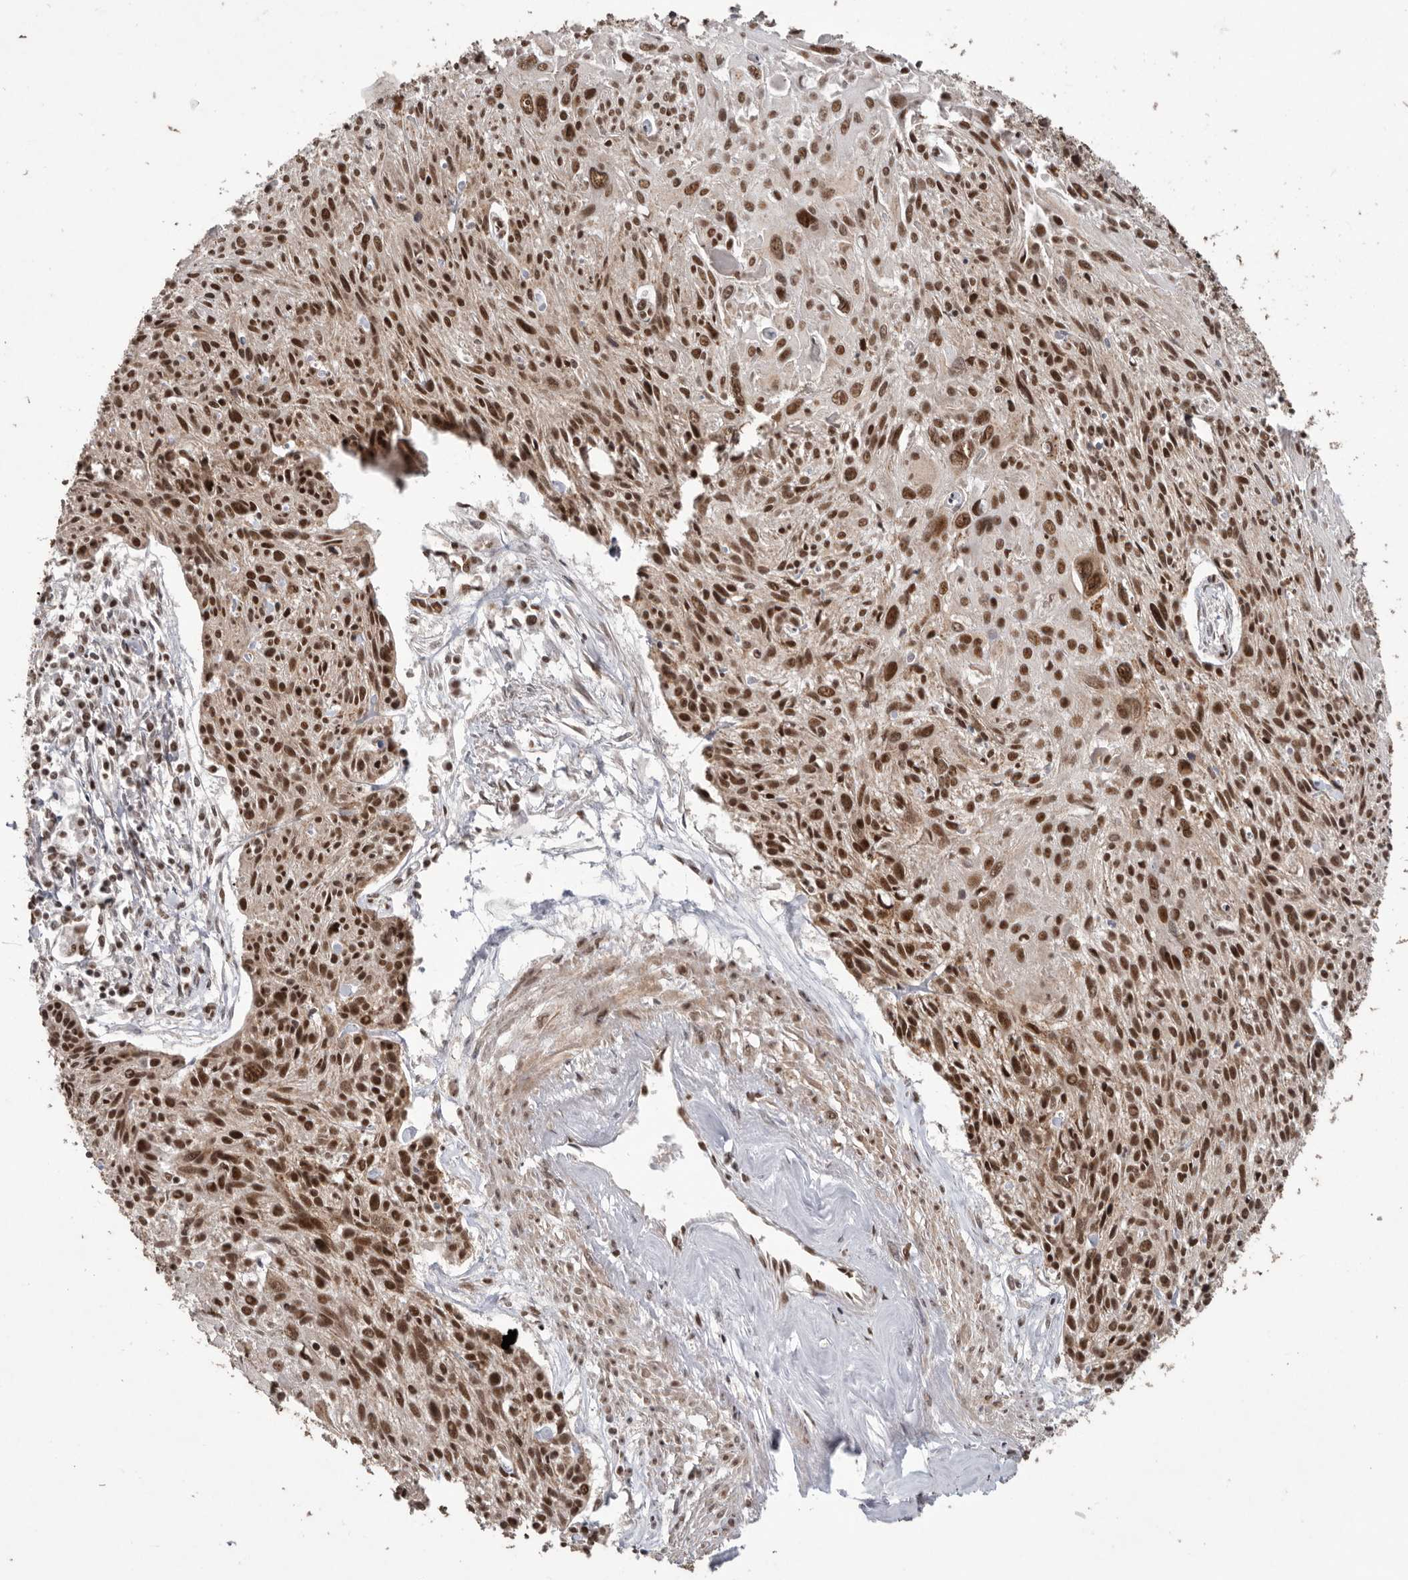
{"staining": {"intensity": "strong", "quantity": ">75%", "location": "nuclear"}, "tissue": "cervical cancer", "cell_type": "Tumor cells", "image_type": "cancer", "snomed": [{"axis": "morphology", "description": "Squamous cell carcinoma, NOS"}, {"axis": "topography", "description": "Cervix"}], "caption": "This micrograph displays cervical cancer (squamous cell carcinoma) stained with IHC to label a protein in brown. The nuclear of tumor cells show strong positivity for the protein. Nuclei are counter-stained blue.", "gene": "PPP1R10", "patient": {"sex": "female", "age": 51}}